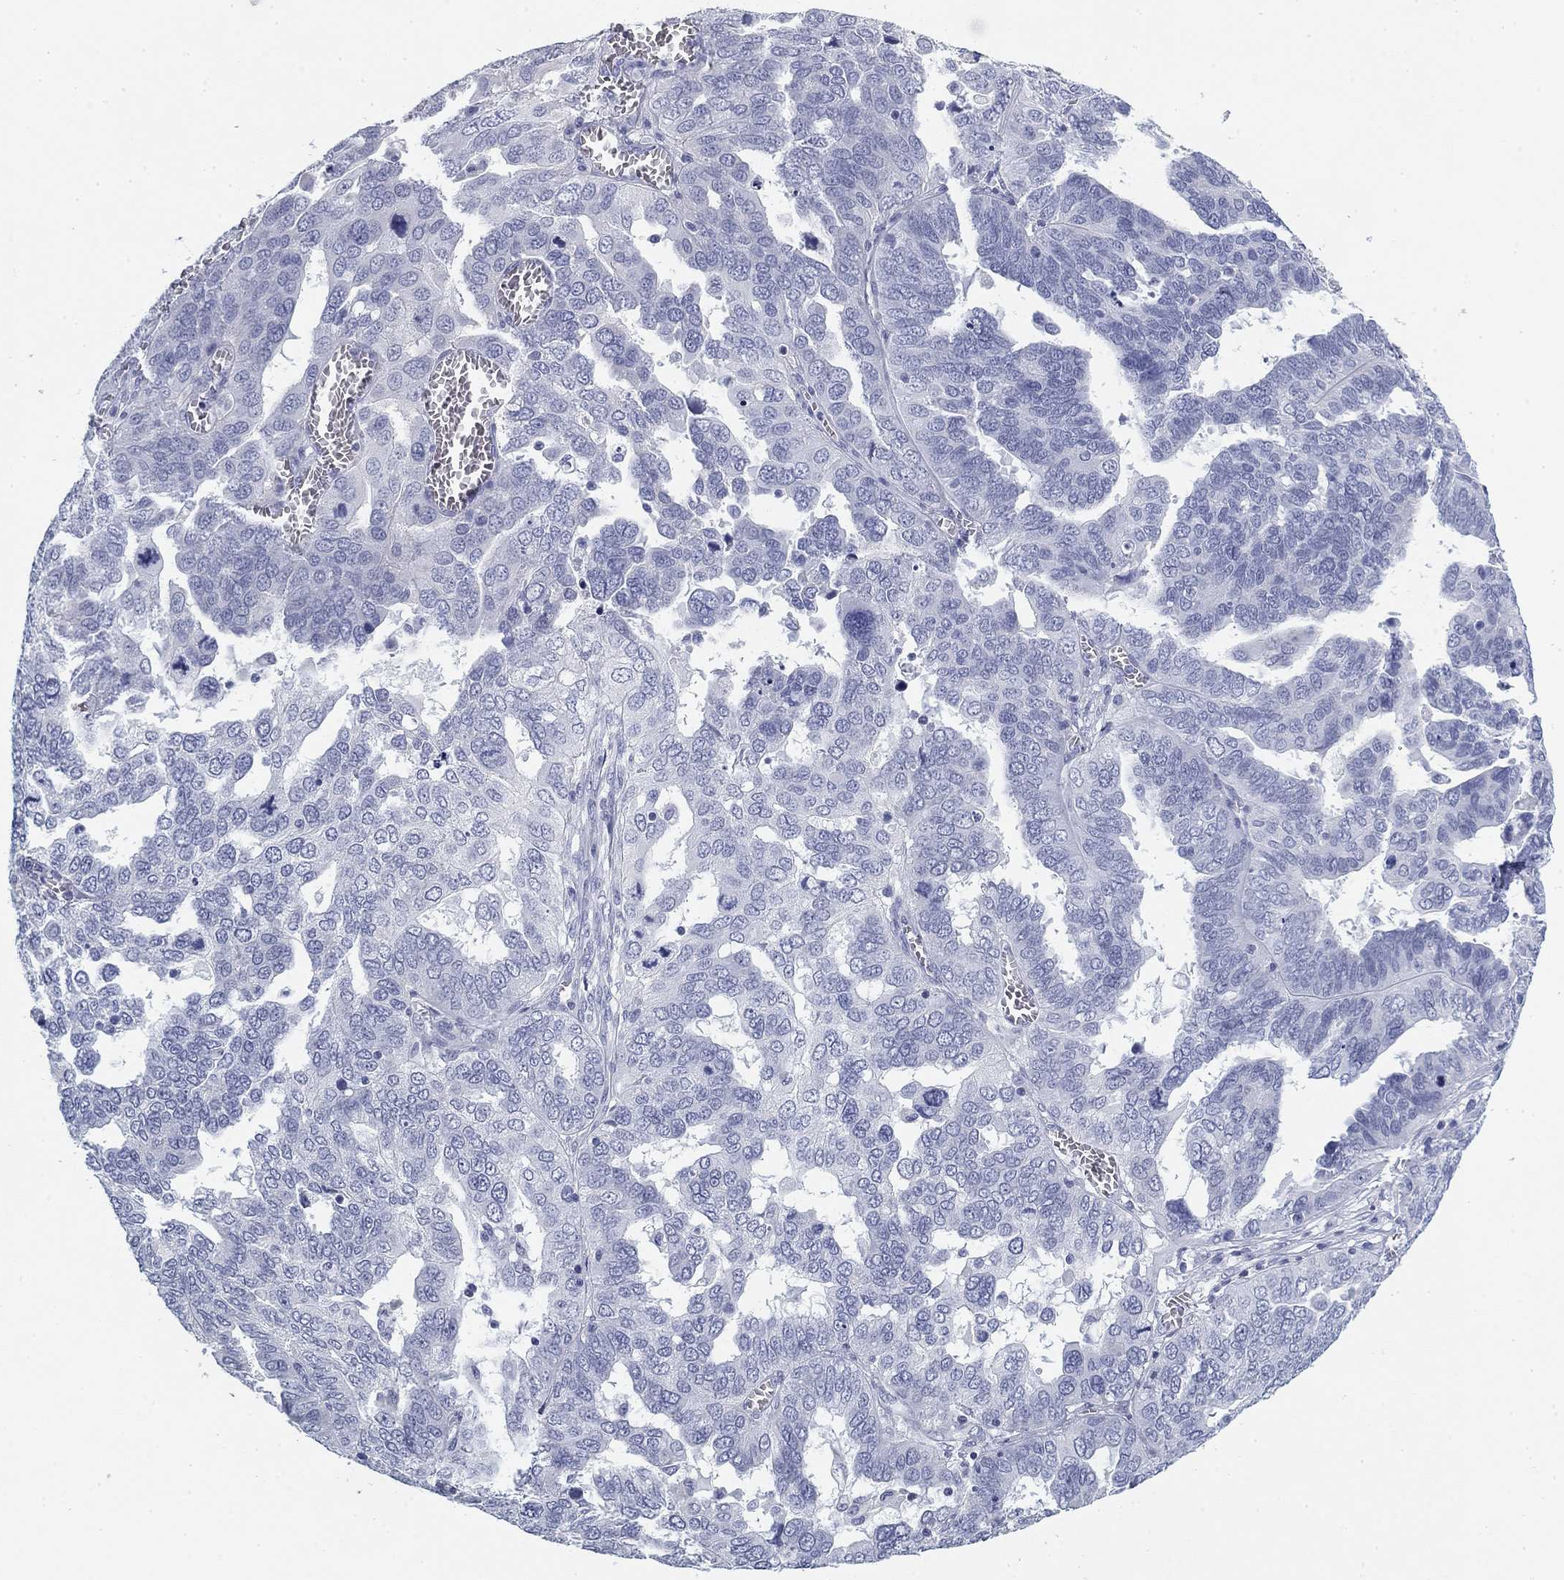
{"staining": {"intensity": "negative", "quantity": "none", "location": "none"}, "tissue": "ovarian cancer", "cell_type": "Tumor cells", "image_type": "cancer", "snomed": [{"axis": "morphology", "description": "Carcinoma, endometroid"}, {"axis": "topography", "description": "Soft tissue"}, {"axis": "topography", "description": "Ovary"}], "caption": "Endometroid carcinoma (ovarian) was stained to show a protein in brown. There is no significant positivity in tumor cells.", "gene": "CD79B", "patient": {"sex": "female", "age": 52}}